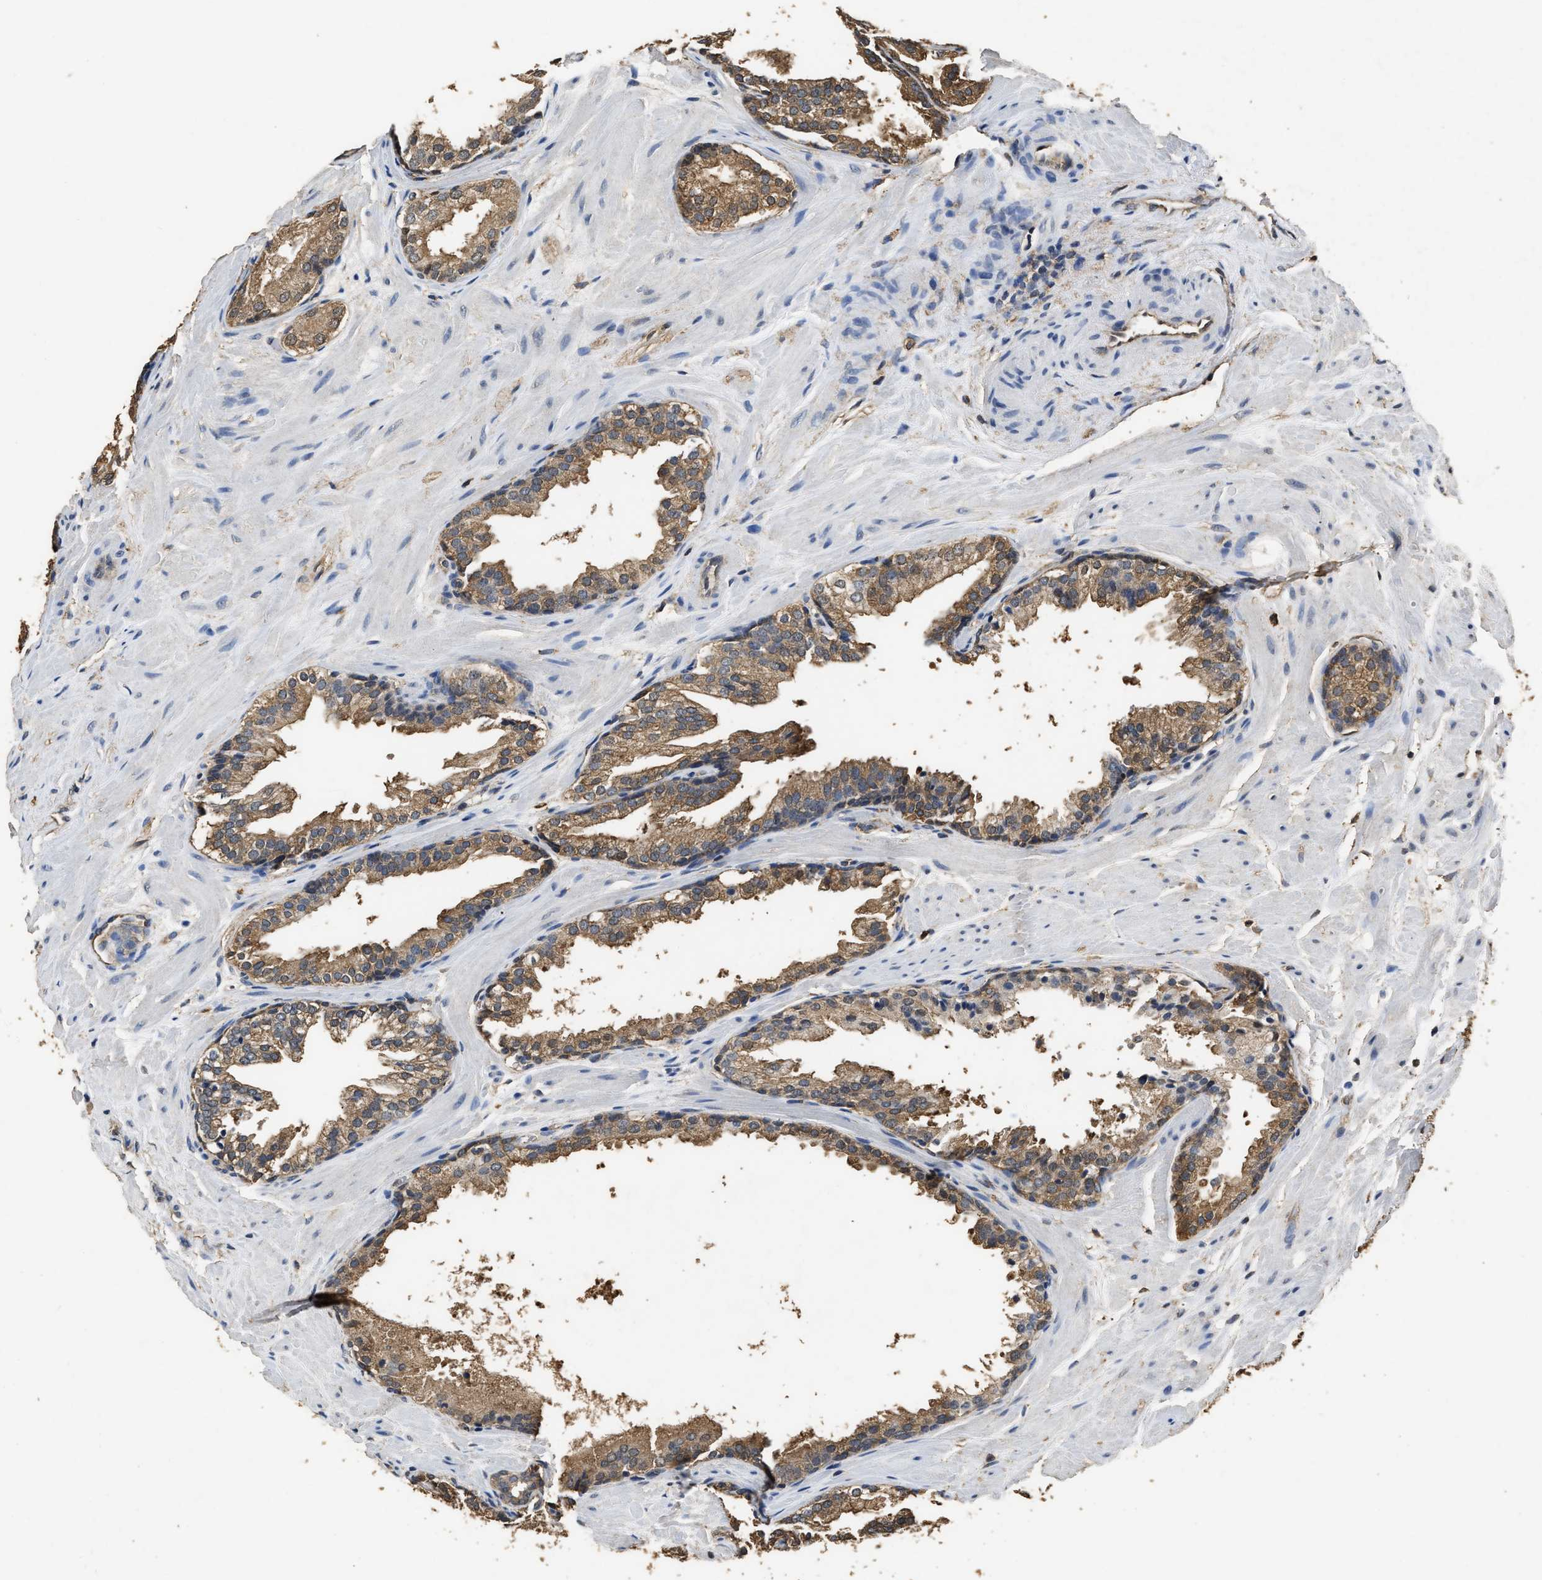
{"staining": {"intensity": "moderate", "quantity": ">75%", "location": "cytoplasmic/membranous"}, "tissue": "prostate cancer", "cell_type": "Tumor cells", "image_type": "cancer", "snomed": [{"axis": "morphology", "description": "Adenocarcinoma, Low grade"}, {"axis": "topography", "description": "Prostate"}], "caption": "Prostate cancer (low-grade adenocarcinoma) stained with a brown dye exhibits moderate cytoplasmic/membranous positive expression in approximately >75% of tumor cells.", "gene": "YWHAE", "patient": {"sex": "male", "age": 69}}